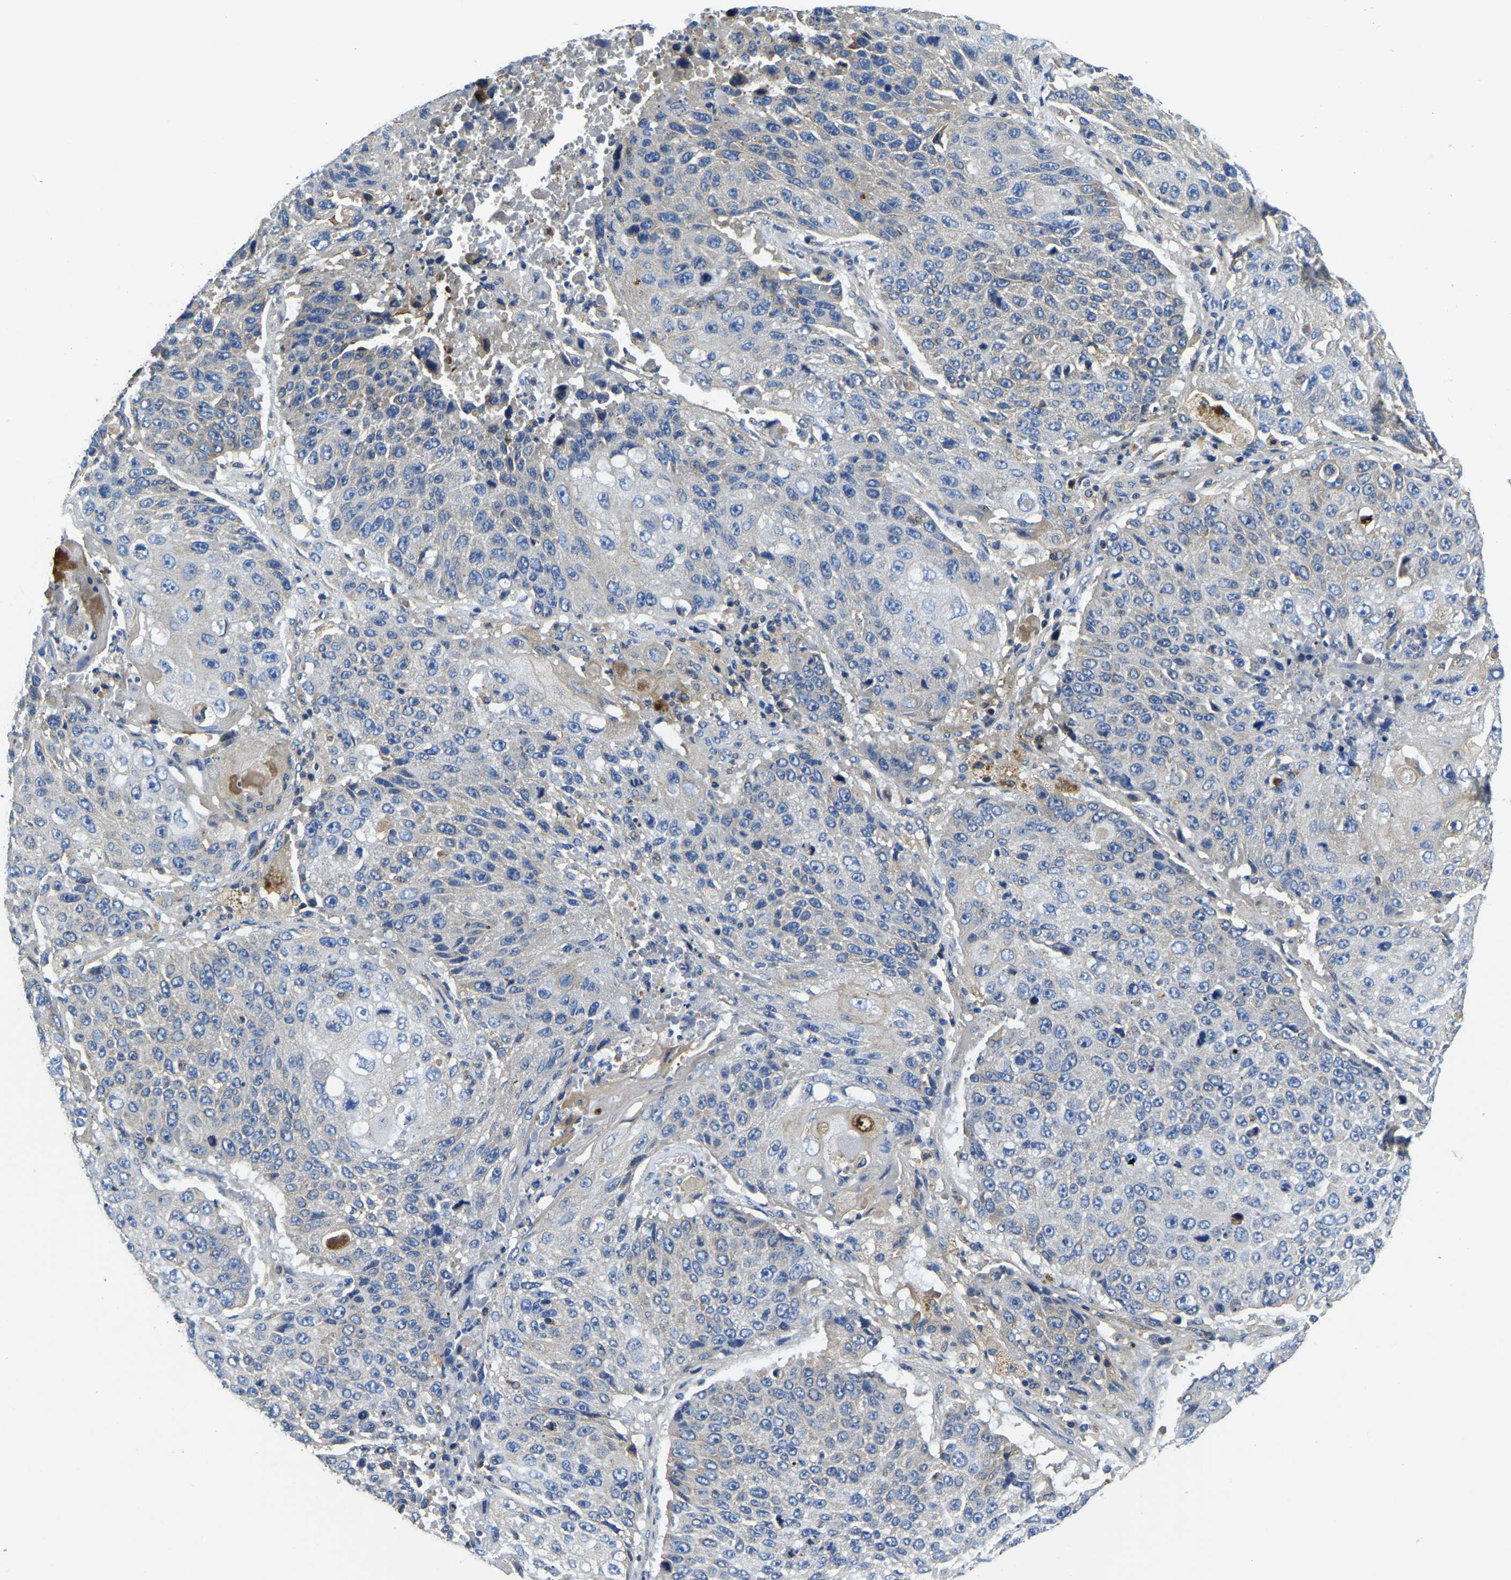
{"staining": {"intensity": "negative", "quantity": "none", "location": "none"}, "tissue": "lung cancer", "cell_type": "Tumor cells", "image_type": "cancer", "snomed": [{"axis": "morphology", "description": "Squamous cell carcinoma, NOS"}, {"axis": "topography", "description": "Lung"}], "caption": "DAB immunohistochemical staining of human lung cancer demonstrates no significant positivity in tumor cells. (Stains: DAB (3,3'-diaminobenzidine) immunohistochemistry with hematoxylin counter stain, Microscopy: brightfield microscopy at high magnification).", "gene": "STAT2", "patient": {"sex": "male", "age": 61}}